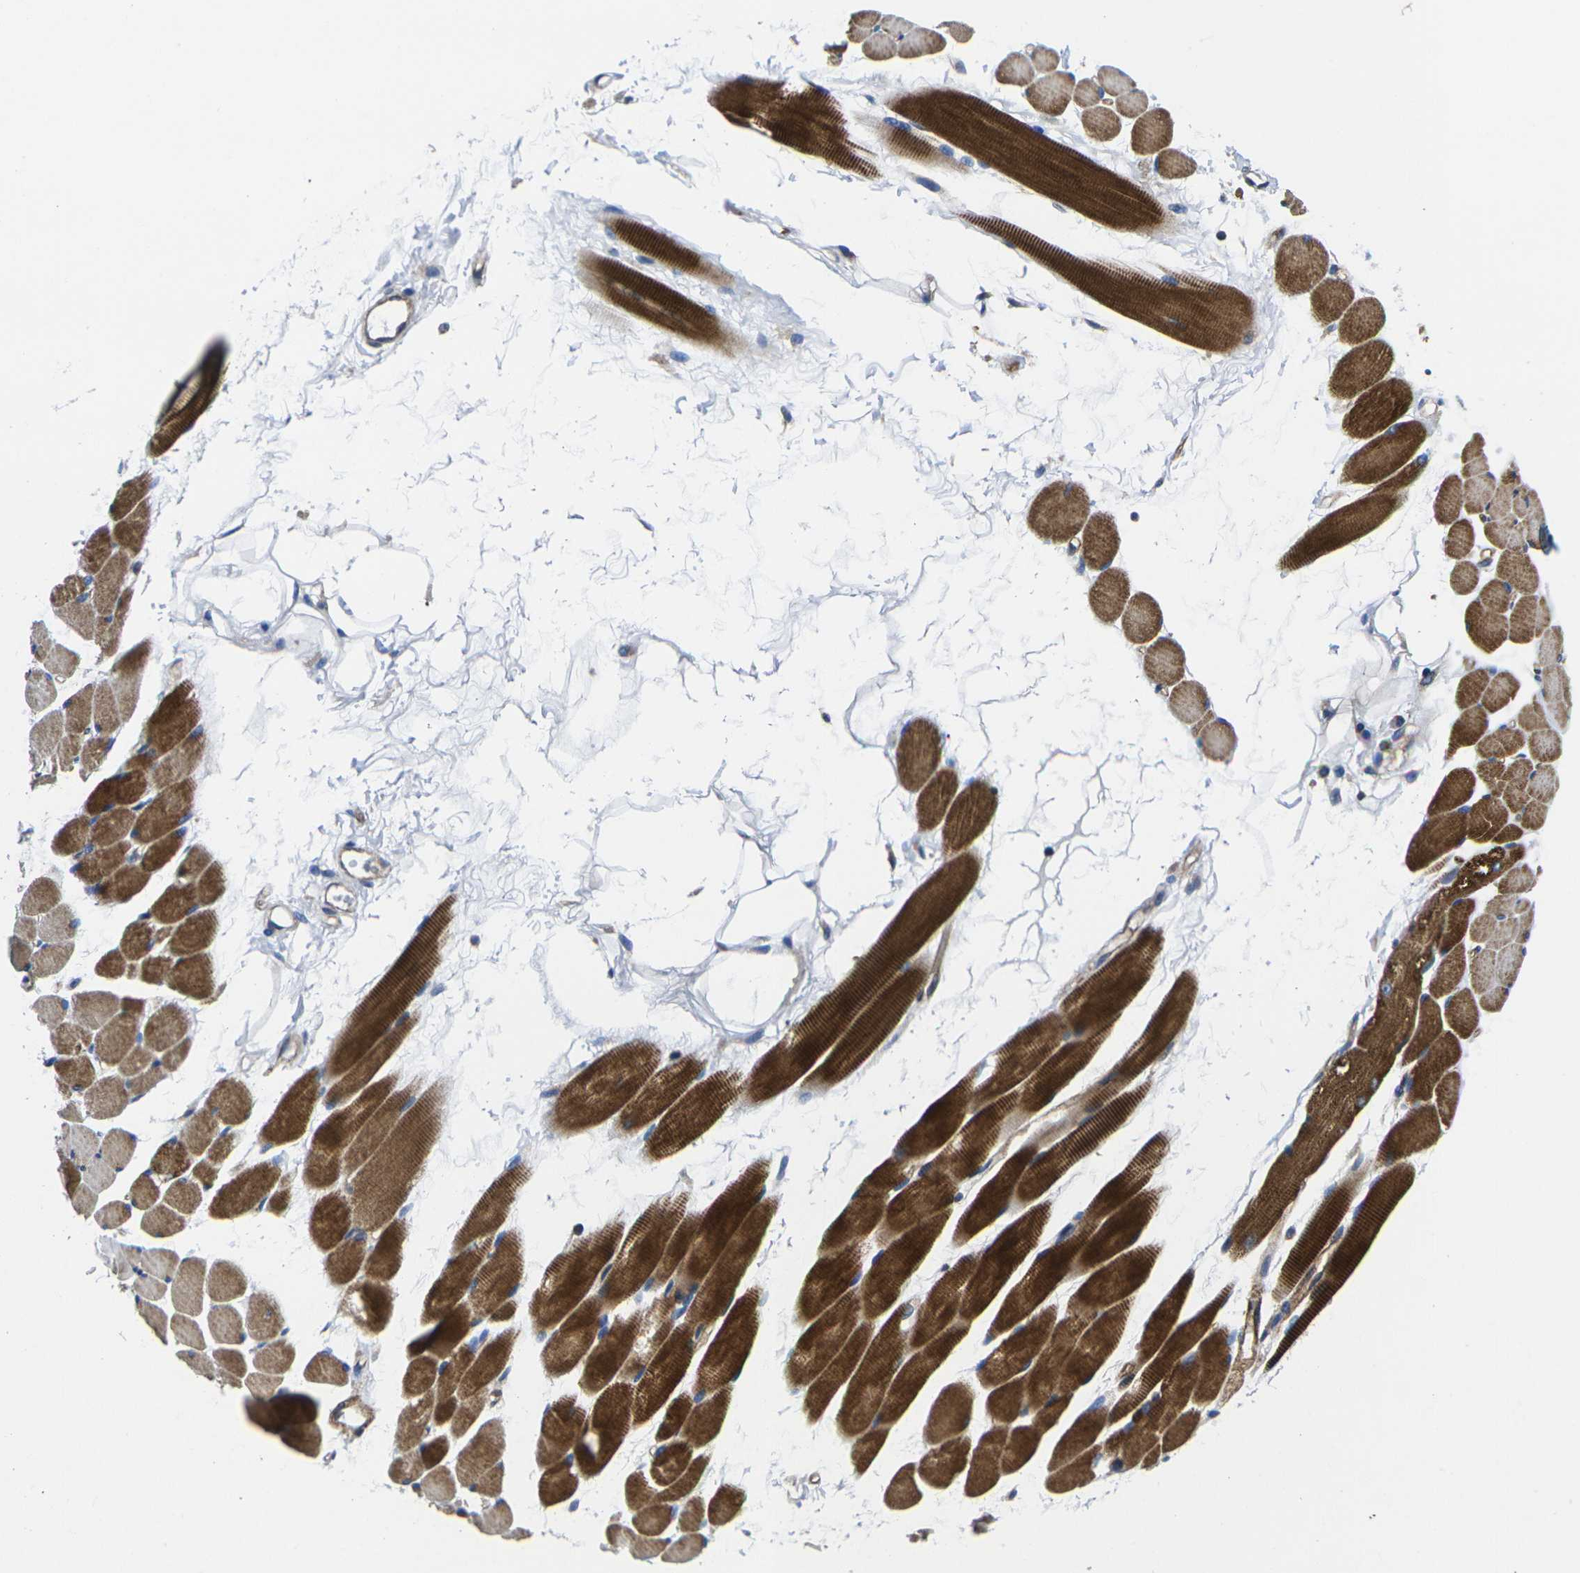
{"staining": {"intensity": "strong", "quantity": ">75%", "location": "cytoplasmic/membranous"}, "tissue": "skeletal muscle", "cell_type": "Myocytes", "image_type": "normal", "snomed": [{"axis": "morphology", "description": "Normal tissue, NOS"}, {"axis": "topography", "description": "Skeletal muscle"}, {"axis": "topography", "description": "Peripheral nerve tissue"}], "caption": "Immunohistochemistry (IHC) (DAB) staining of benign skeletal muscle displays strong cytoplasmic/membranous protein staining in approximately >75% of myocytes.", "gene": "GPR4", "patient": {"sex": "female", "age": 84}}